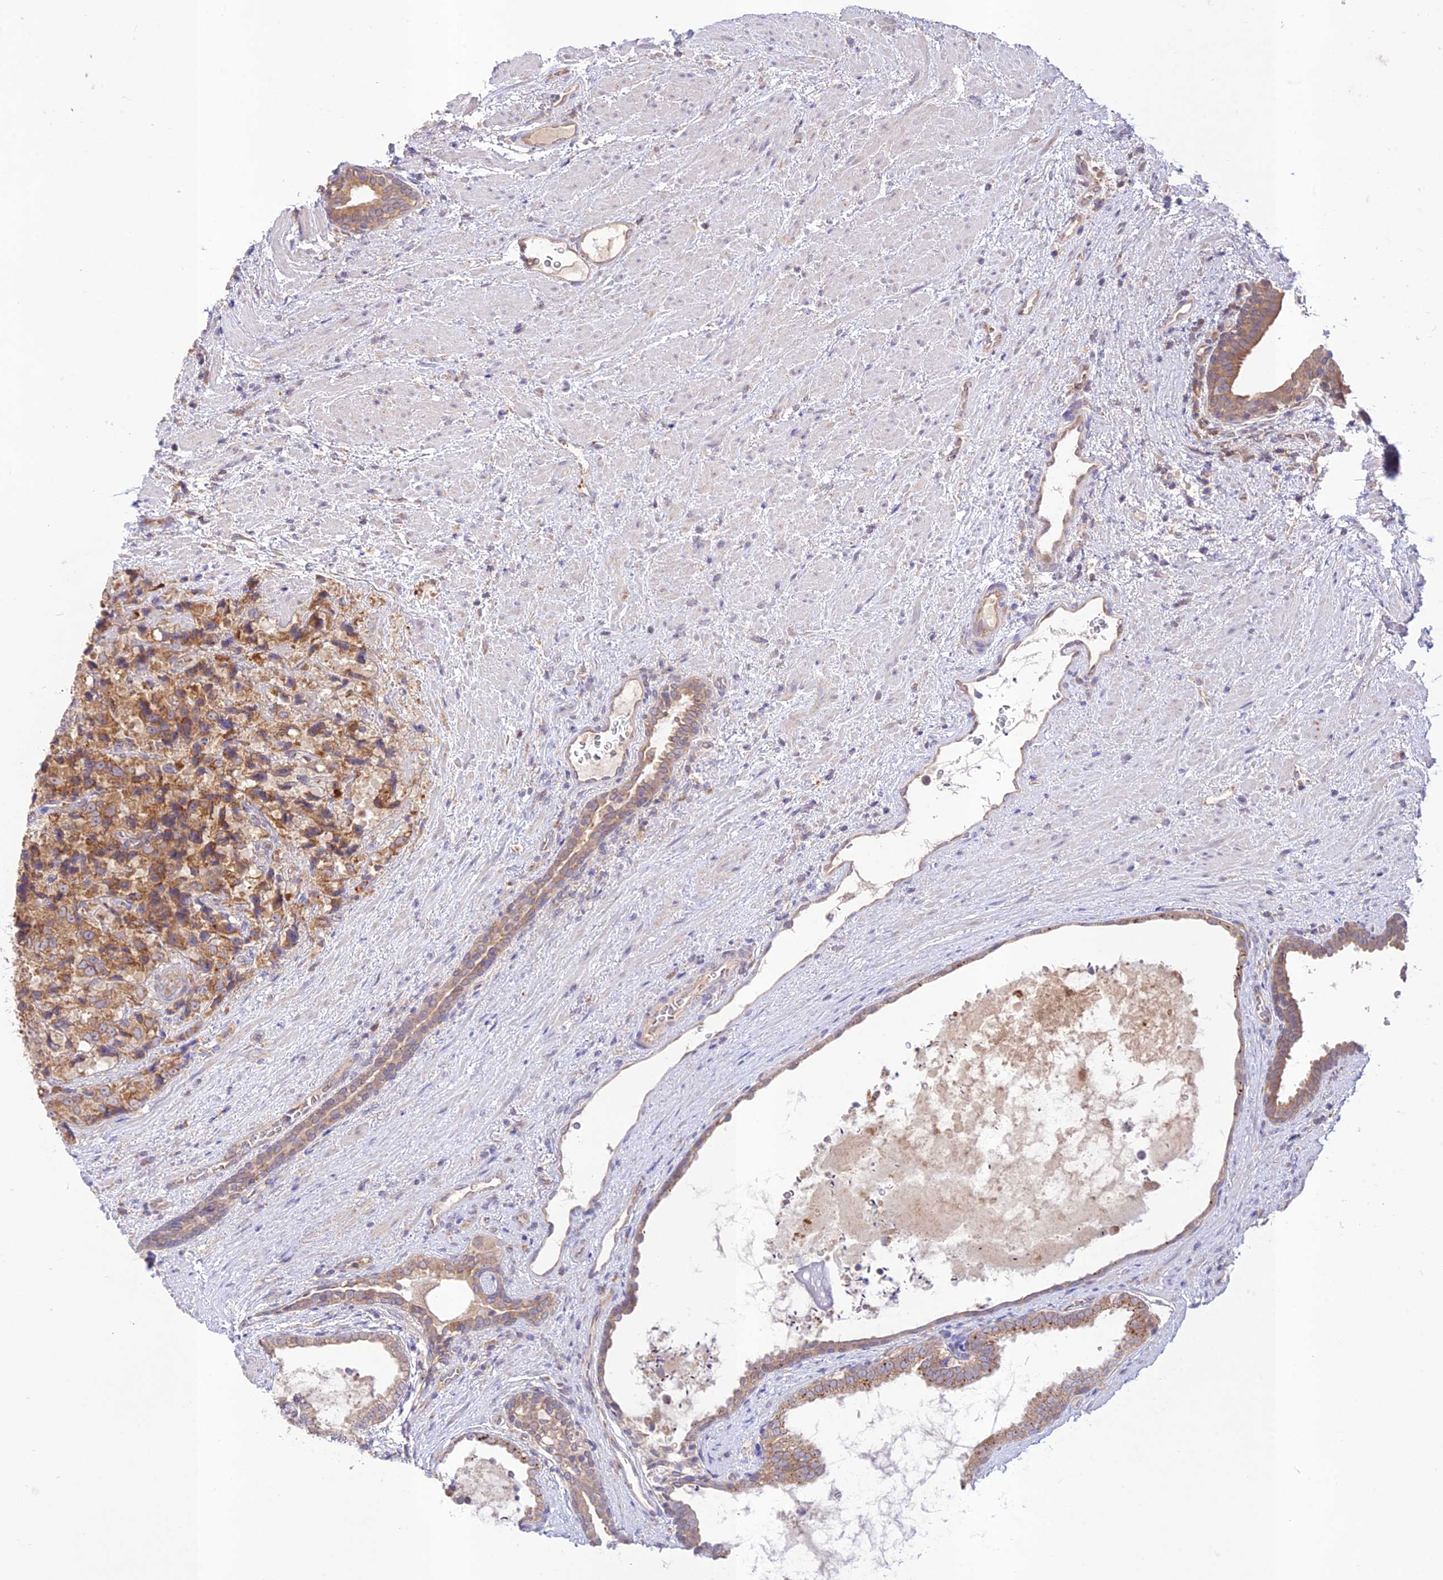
{"staining": {"intensity": "moderate", "quantity": ">75%", "location": "cytoplasmic/membranous"}, "tissue": "prostate cancer", "cell_type": "Tumor cells", "image_type": "cancer", "snomed": [{"axis": "morphology", "description": "Adenocarcinoma, High grade"}, {"axis": "topography", "description": "Prostate"}], "caption": "A micrograph of human prostate cancer stained for a protein shows moderate cytoplasmic/membranous brown staining in tumor cells. (DAB (3,3'-diaminobenzidine) = brown stain, brightfield microscopy at high magnification).", "gene": "TMEM259", "patient": {"sex": "male", "age": 70}}